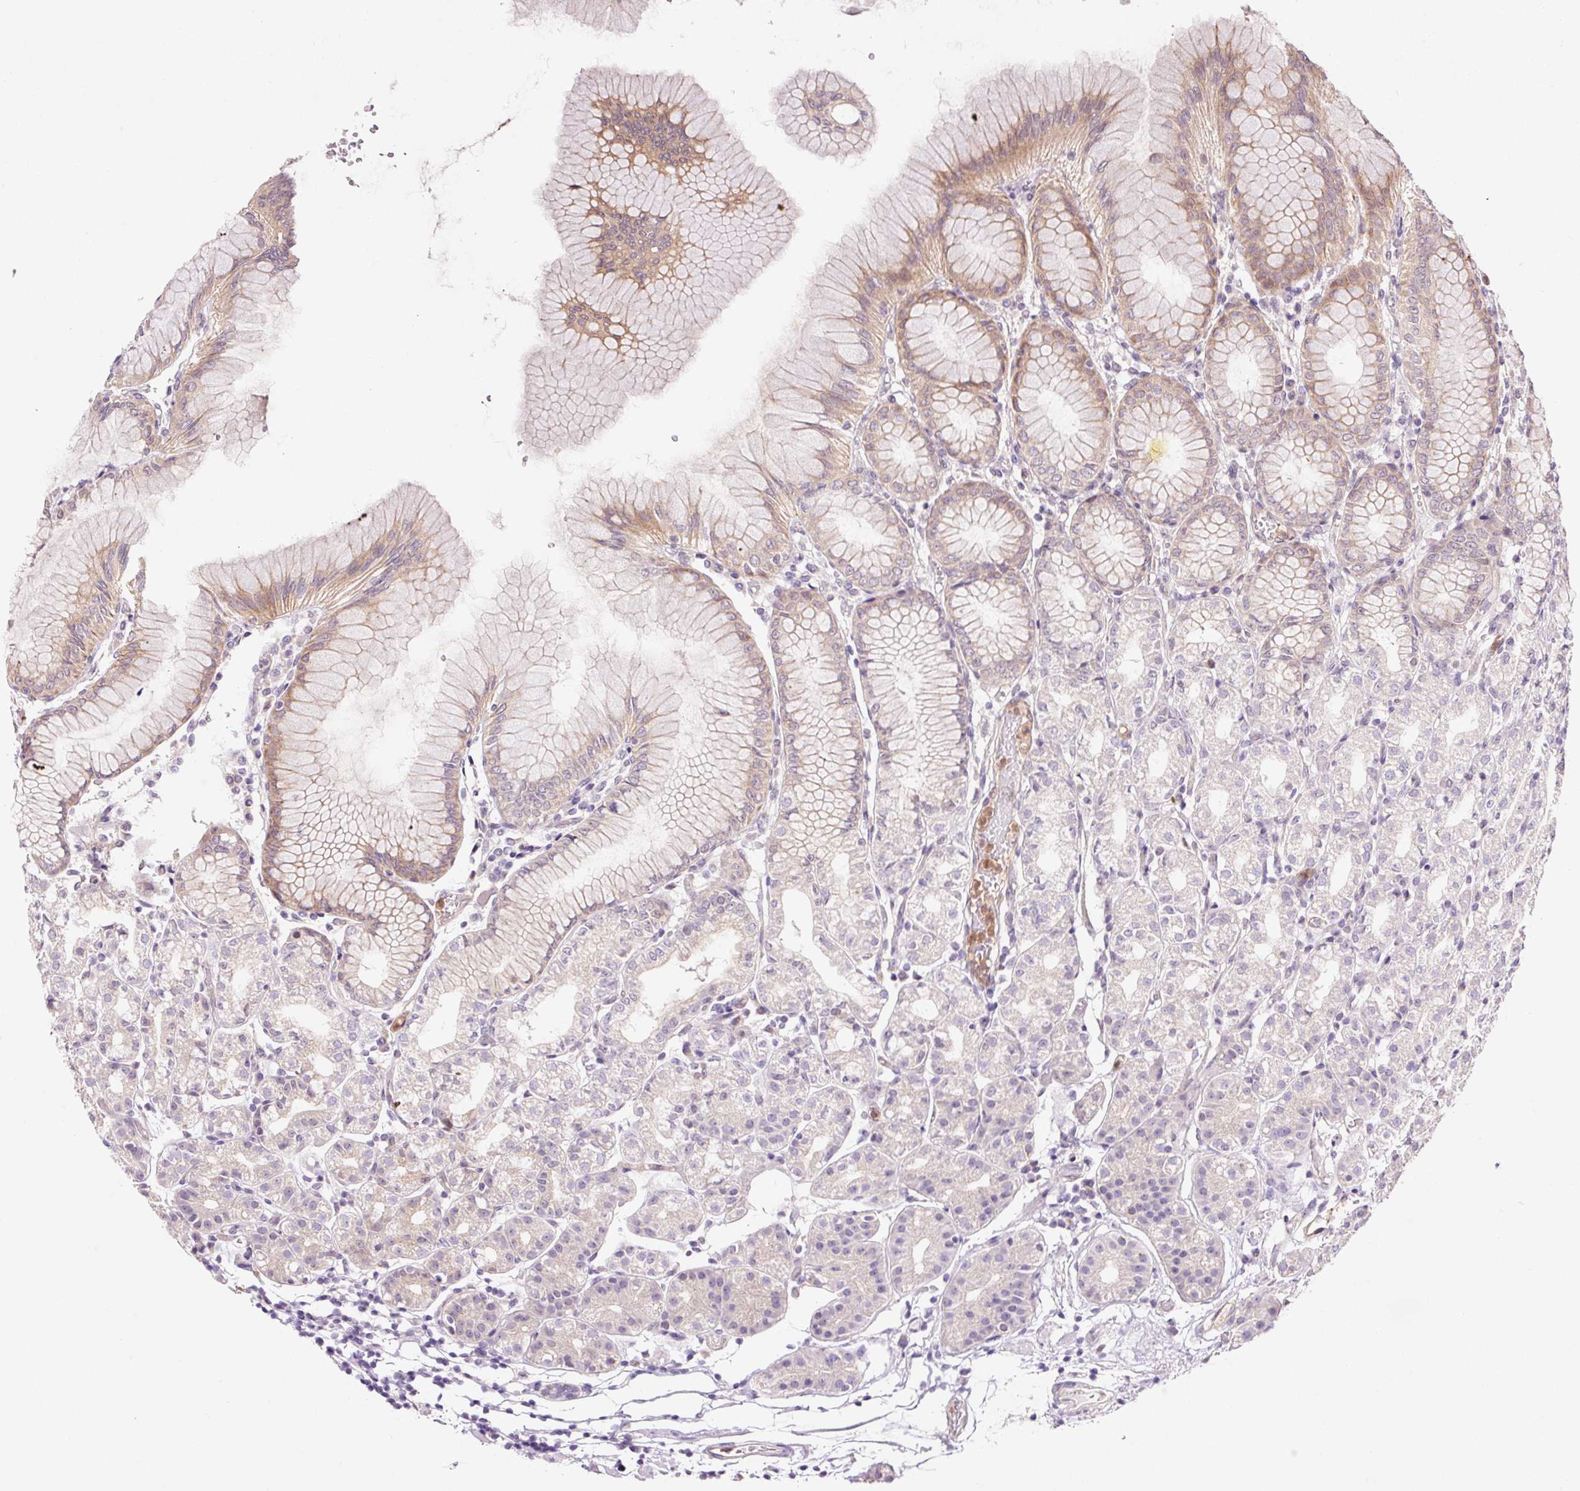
{"staining": {"intensity": "weak", "quantity": "25%-75%", "location": "cytoplasmic/membranous,nuclear"}, "tissue": "stomach", "cell_type": "Glandular cells", "image_type": "normal", "snomed": [{"axis": "morphology", "description": "Normal tissue, NOS"}, {"axis": "topography", "description": "Stomach"}], "caption": "Immunohistochemistry micrograph of benign stomach: stomach stained using immunohistochemistry (IHC) demonstrates low levels of weak protein expression localized specifically in the cytoplasmic/membranous,nuclear of glandular cells, appearing as a cytoplasmic/membranous,nuclear brown color.", "gene": "FBXL14", "patient": {"sex": "female", "age": 57}}